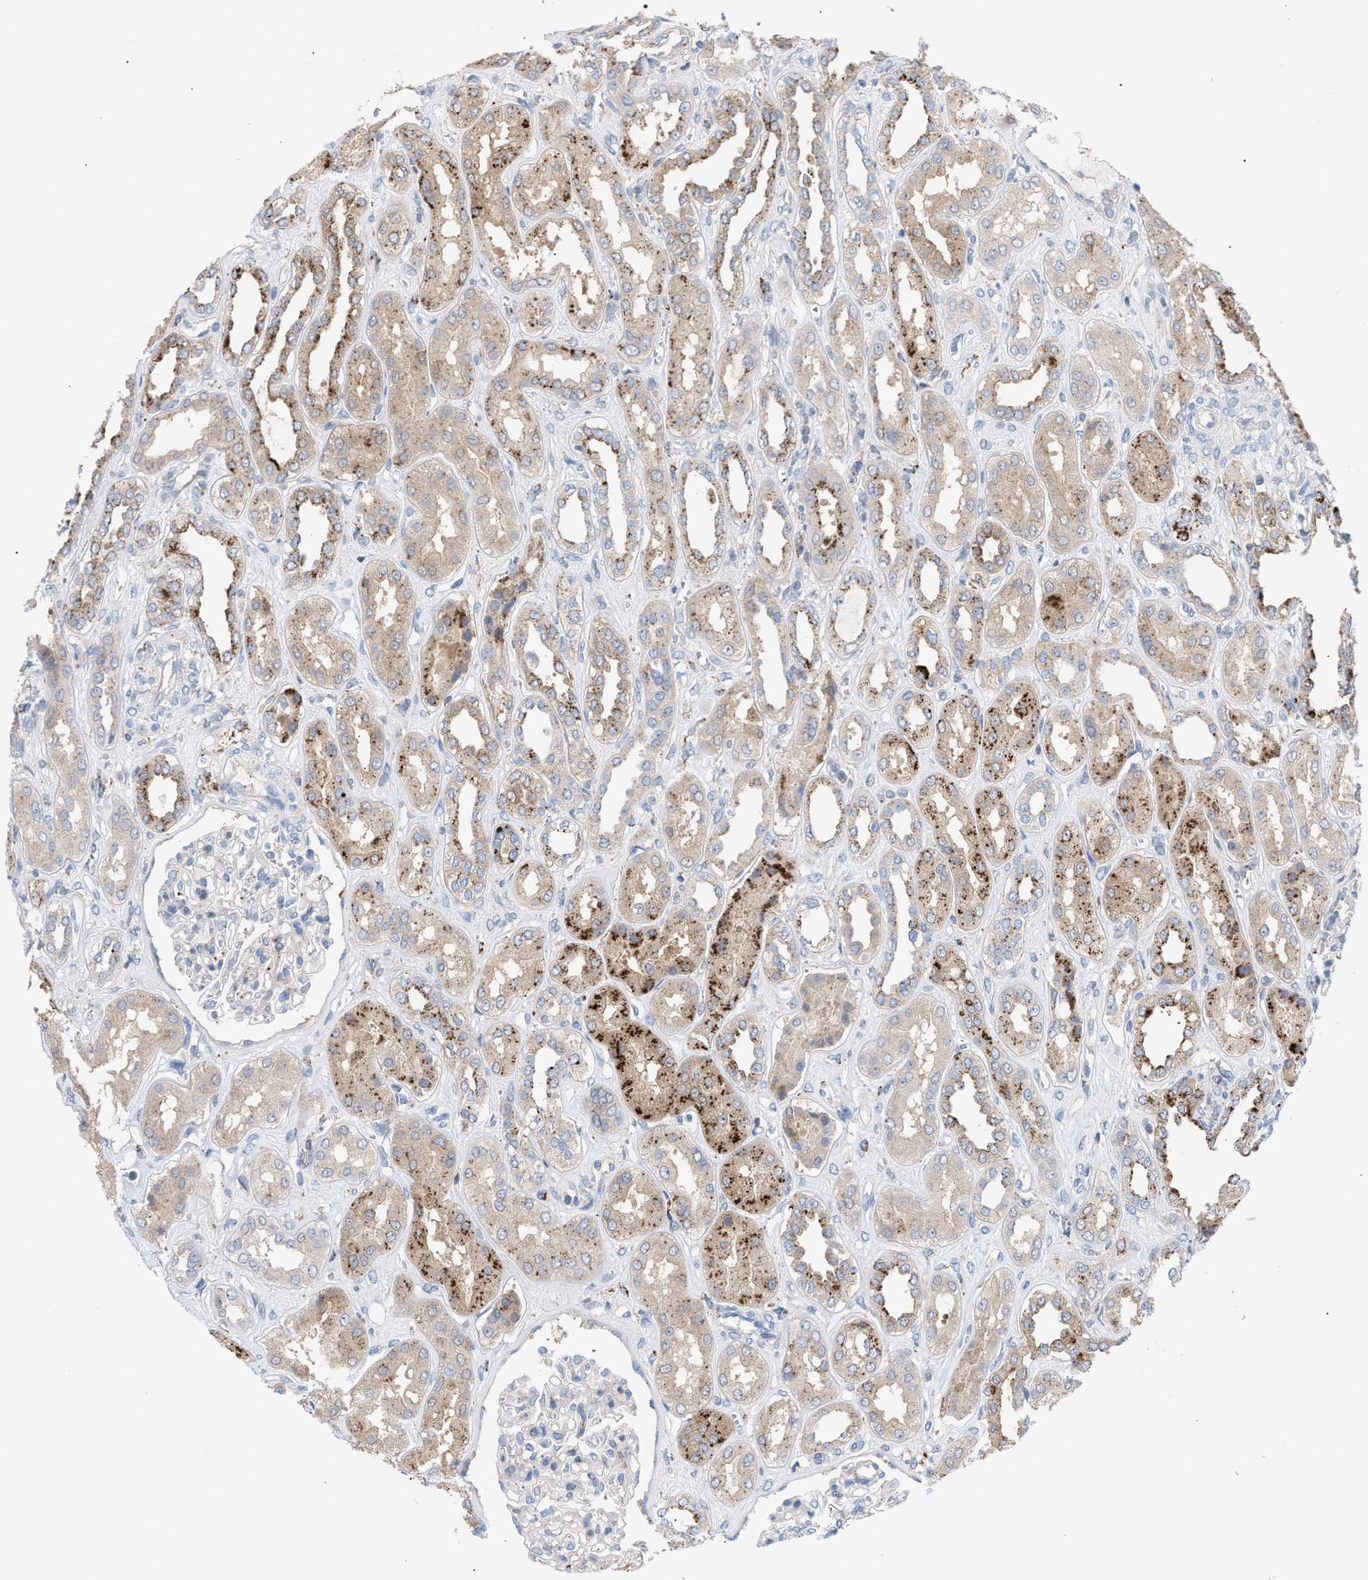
{"staining": {"intensity": "negative", "quantity": "none", "location": "none"}, "tissue": "kidney", "cell_type": "Cells in glomeruli", "image_type": "normal", "snomed": [{"axis": "morphology", "description": "Normal tissue, NOS"}, {"axis": "topography", "description": "Kidney"}], "caption": "The image shows no significant staining in cells in glomeruli of kidney.", "gene": "MBTD1", "patient": {"sex": "male", "age": 59}}